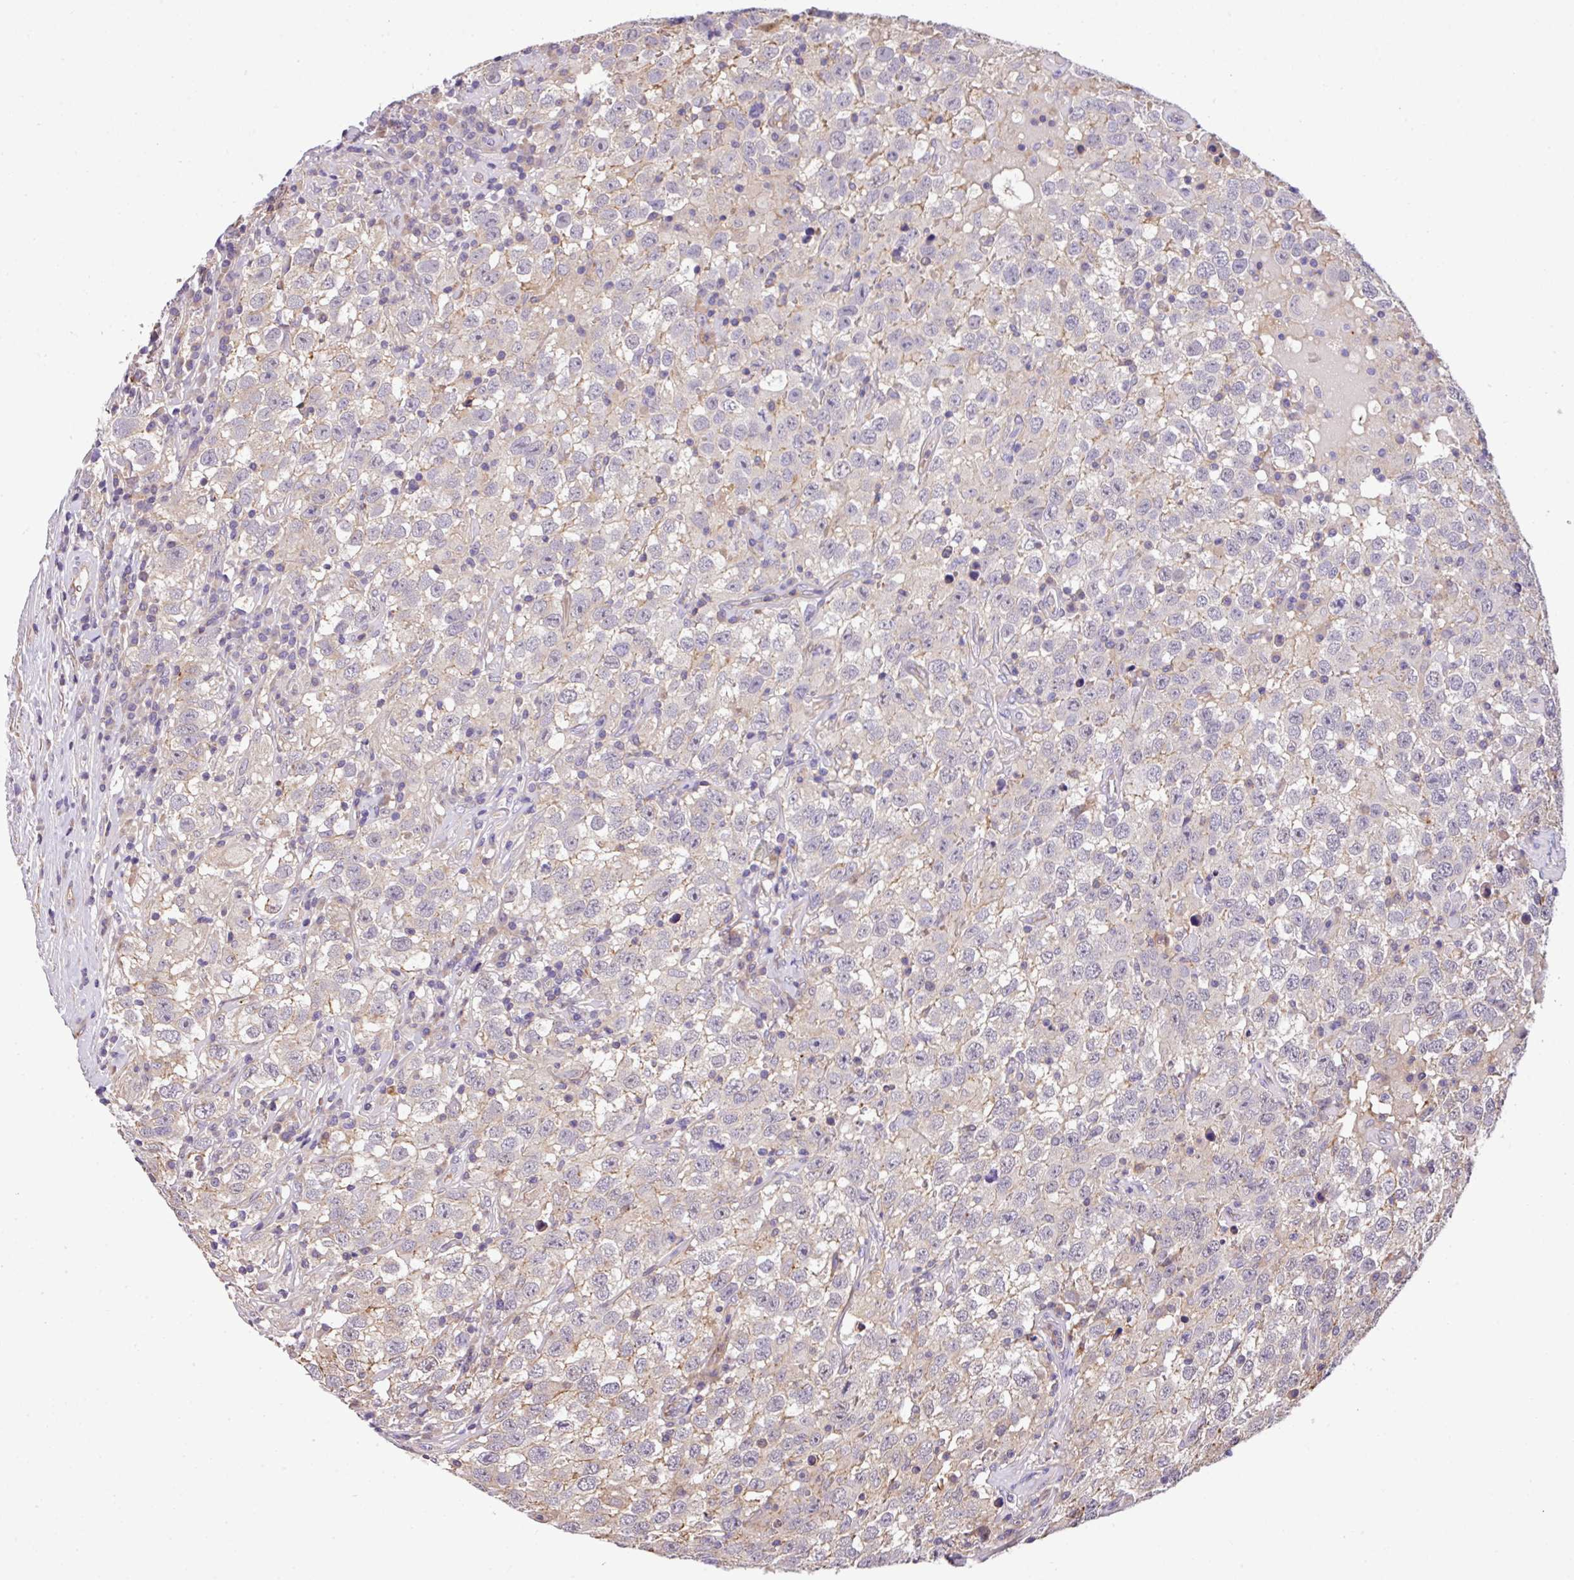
{"staining": {"intensity": "negative", "quantity": "none", "location": "none"}, "tissue": "testis cancer", "cell_type": "Tumor cells", "image_type": "cancer", "snomed": [{"axis": "morphology", "description": "Seminoma, NOS"}, {"axis": "topography", "description": "Testis"}], "caption": "Immunohistochemical staining of human testis cancer (seminoma) displays no significant positivity in tumor cells.", "gene": "CASS4", "patient": {"sex": "male", "age": 41}}